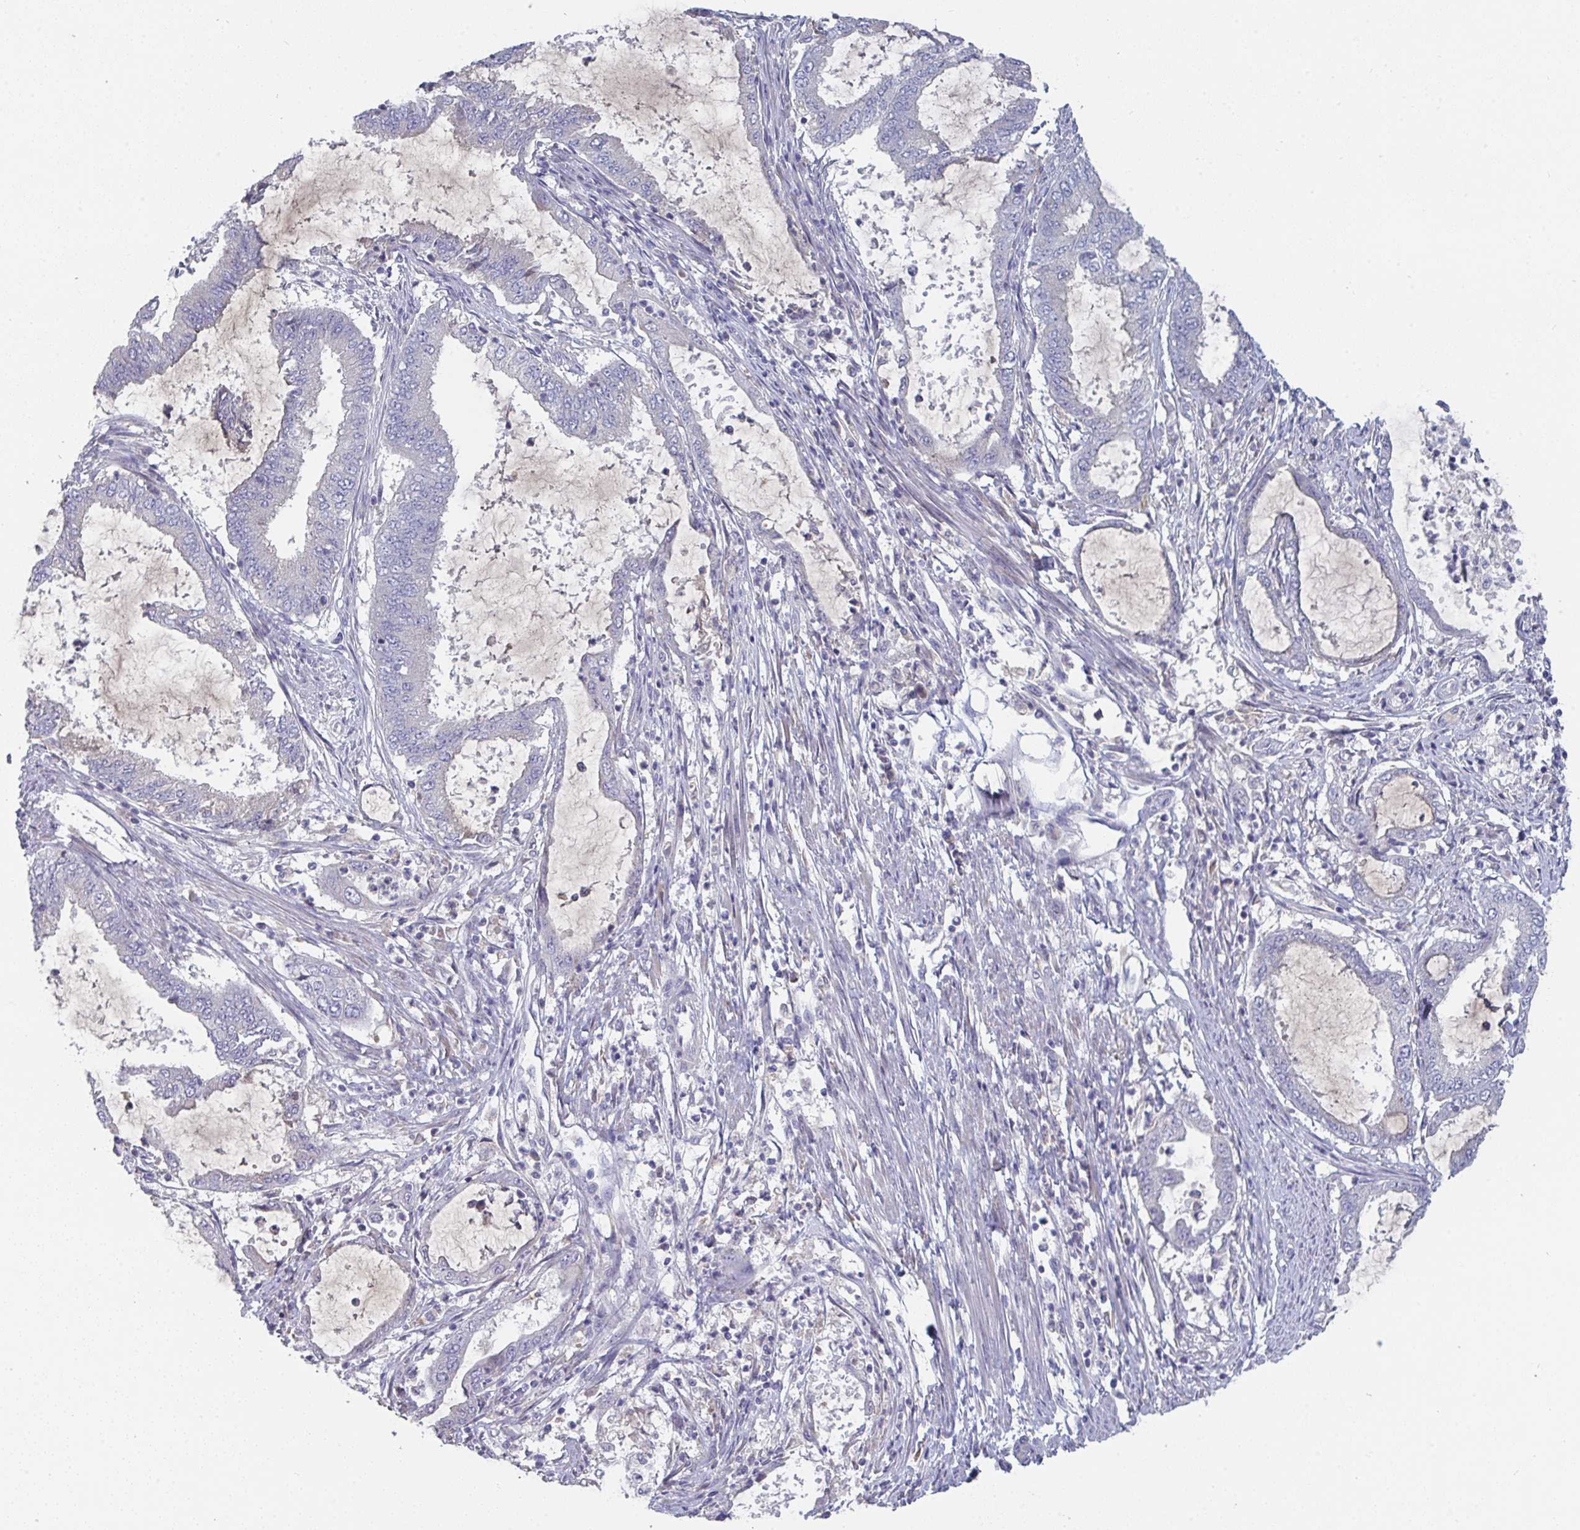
{"staining": {"intensity": "negative", "quantity": "none", "location": "none"}, "tissue": "endometrial cancer", "cell_type": "Tumor cells", "image_type": "cancer", "snomed": [{"axis": "morphology", "description": "Adenocarcinoma, NOS"}, {"axis": "topography", "description": "Endometrium"}], "caption": "This is a histopathology image of IHC staining of endometrial cancer, which shows no positivity in tumor cells. (IHC, brightfield microscopy, high magnification).", "gene": "HGFAC", "patient": {"sex": "female", "age": 51}}